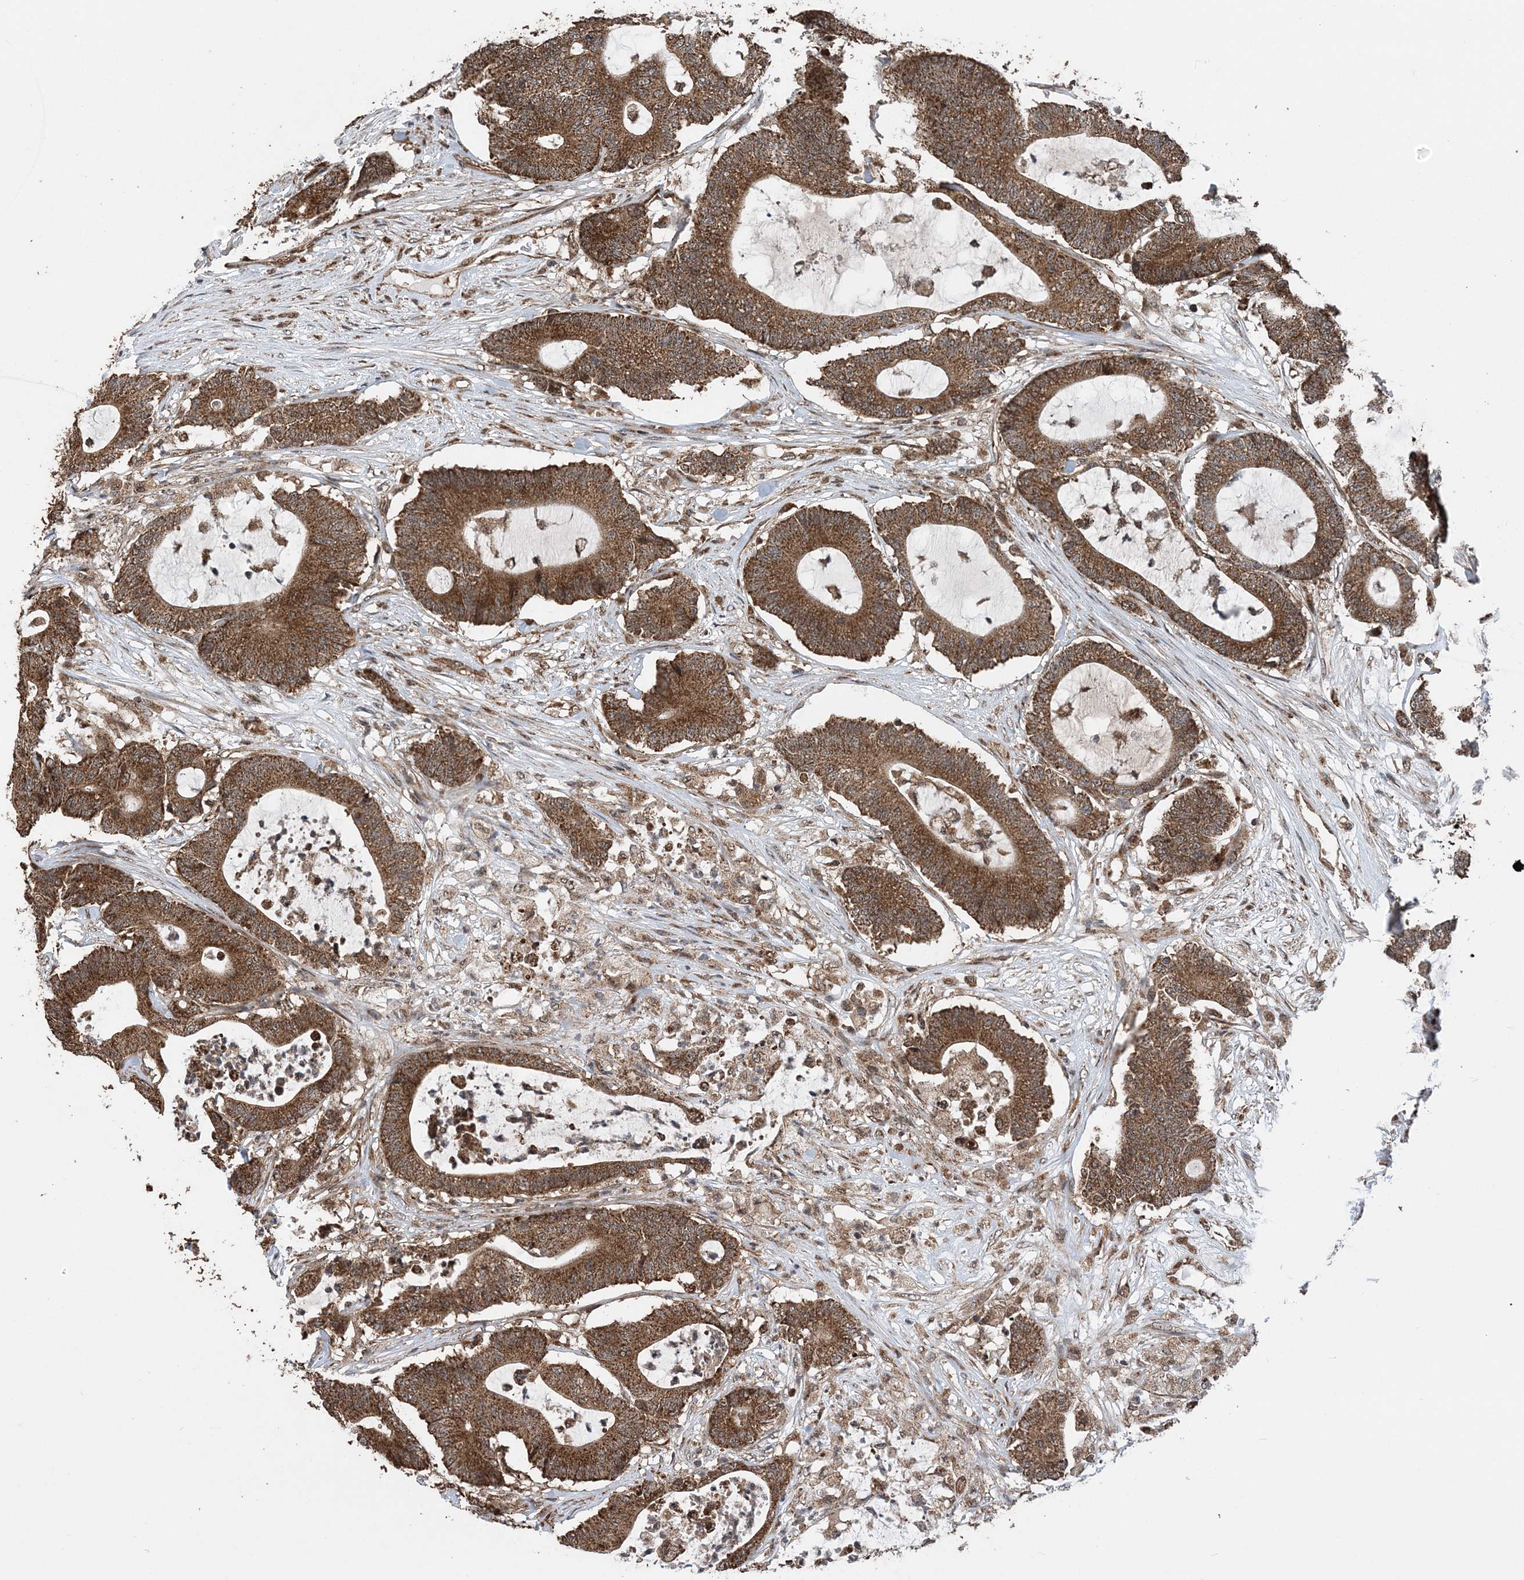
{"staining": {"intensity": "strong", "quantity": ">75%", "location": "cytoplasmic/membranous"}, "tissue": "colorectal cancer", "cell_type": "Tumor cells", "image_type": "cancer", "snomed": [{"axis": "morphology", "description": "Adenocarcinoma, NOS"}, {"axis": "topography", "description": "Colon"}], "caption": "Tumor cells demonstrate strong cytoplasmic/membranous positivity in approximately >75% of cells in adenocarcinoma (colorectal).", "gene": "PCBP1", "patient": {"sex": "female", "age": 84}}